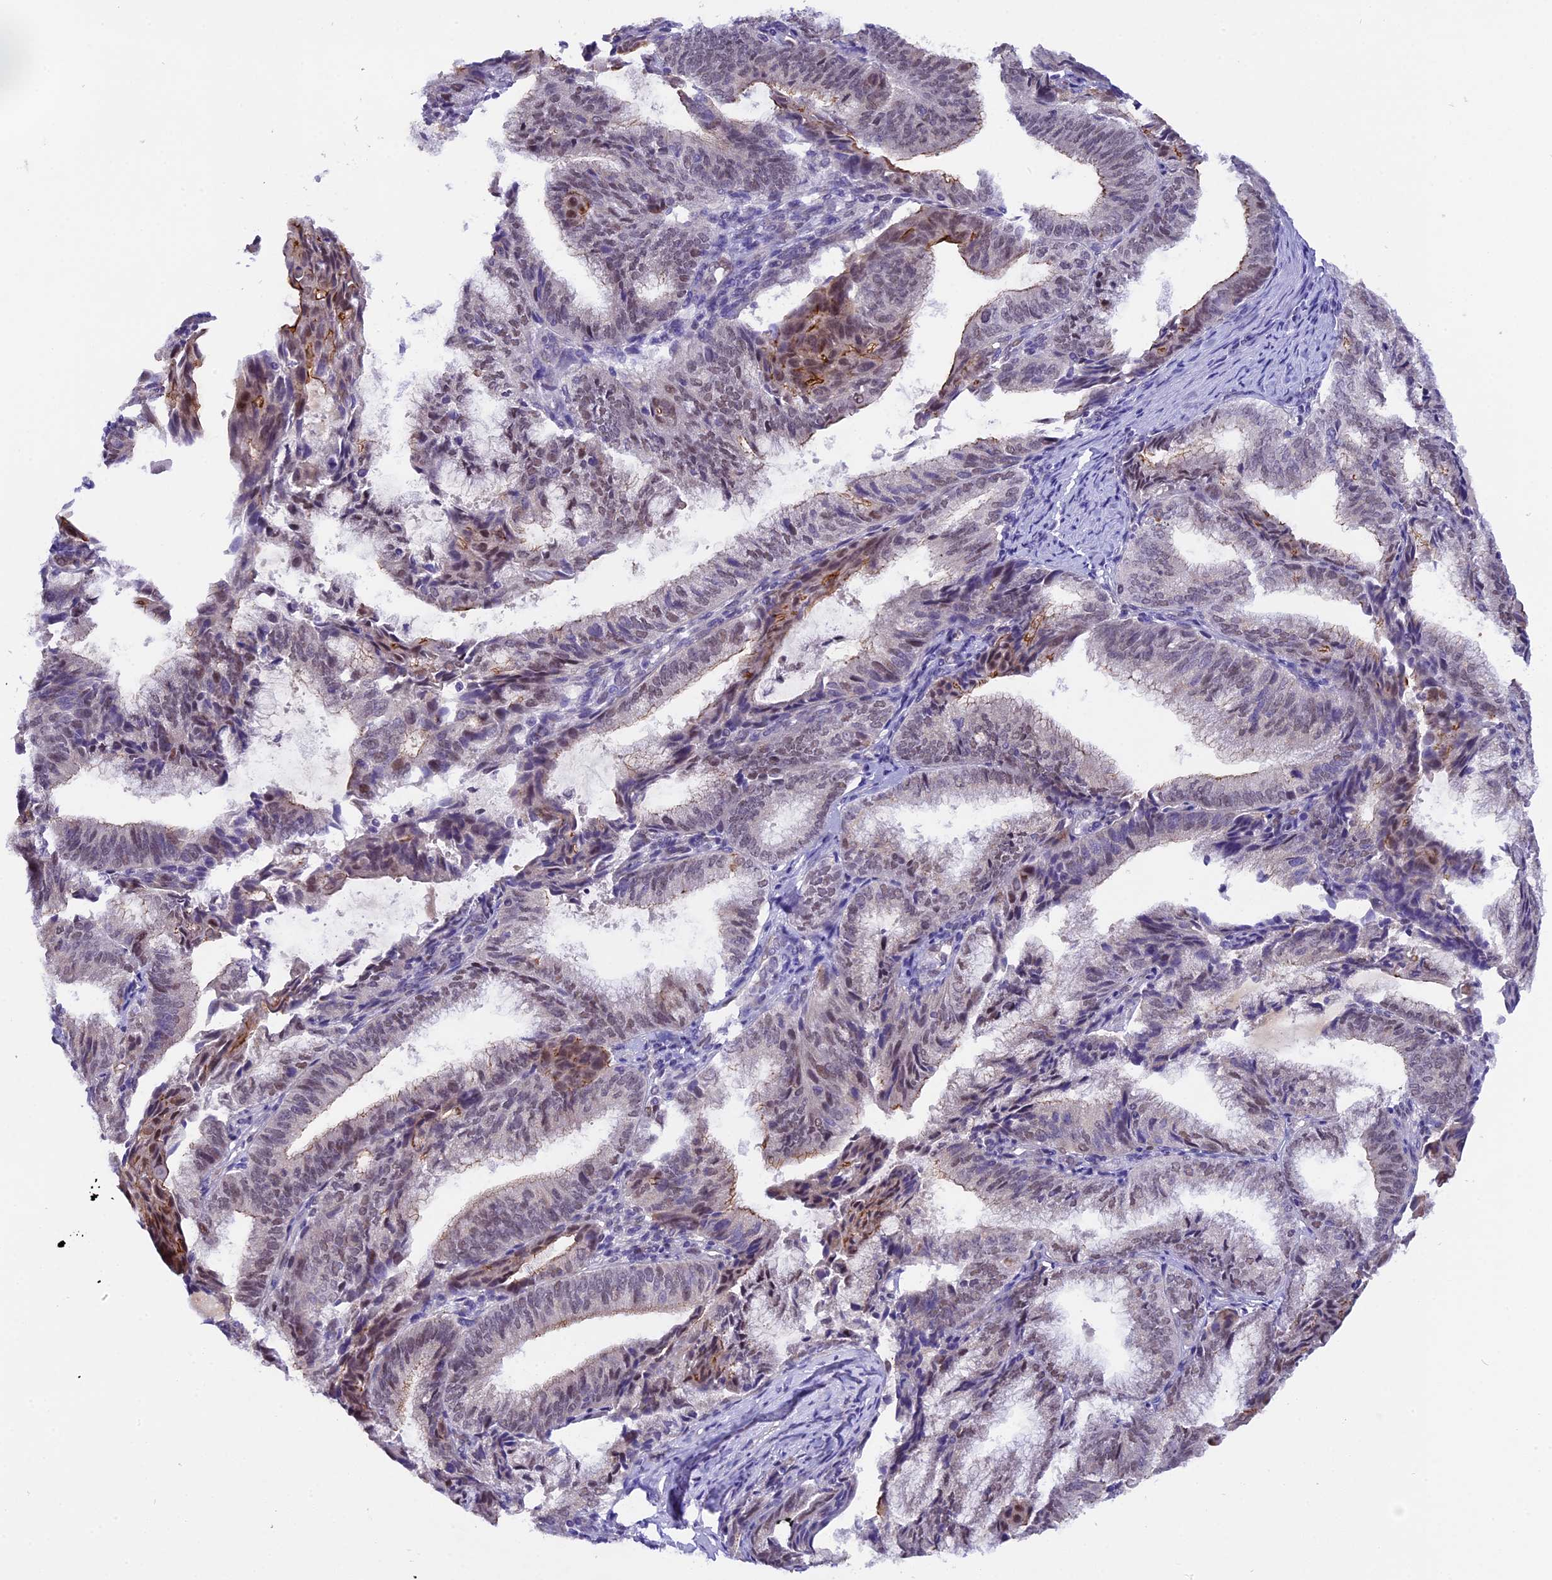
{"staining": {"intensity": "moderate", "quantity": "25%-75%", "location": "cytoplasmic/membranous,nuclear"}, "tissue": "endometrial cancer", "cell_type": "Tumor cells", "image_type": "cancer", "snomed": [{"axis": "morphology", "description": "Adenocarcinoma, NOS"}, {"axis": "topography", "description": "Endometrium"}], "caption": "A high-resolution image shows immunohistochemistry (IHC) staining of endometrial cancer, which shows moderate cytoplasmic/membranous and nuclear expression in about 25%-75% of tumor cells.", "gene": "OSGEP", "patient": {"sex": "female", "age": 49}}